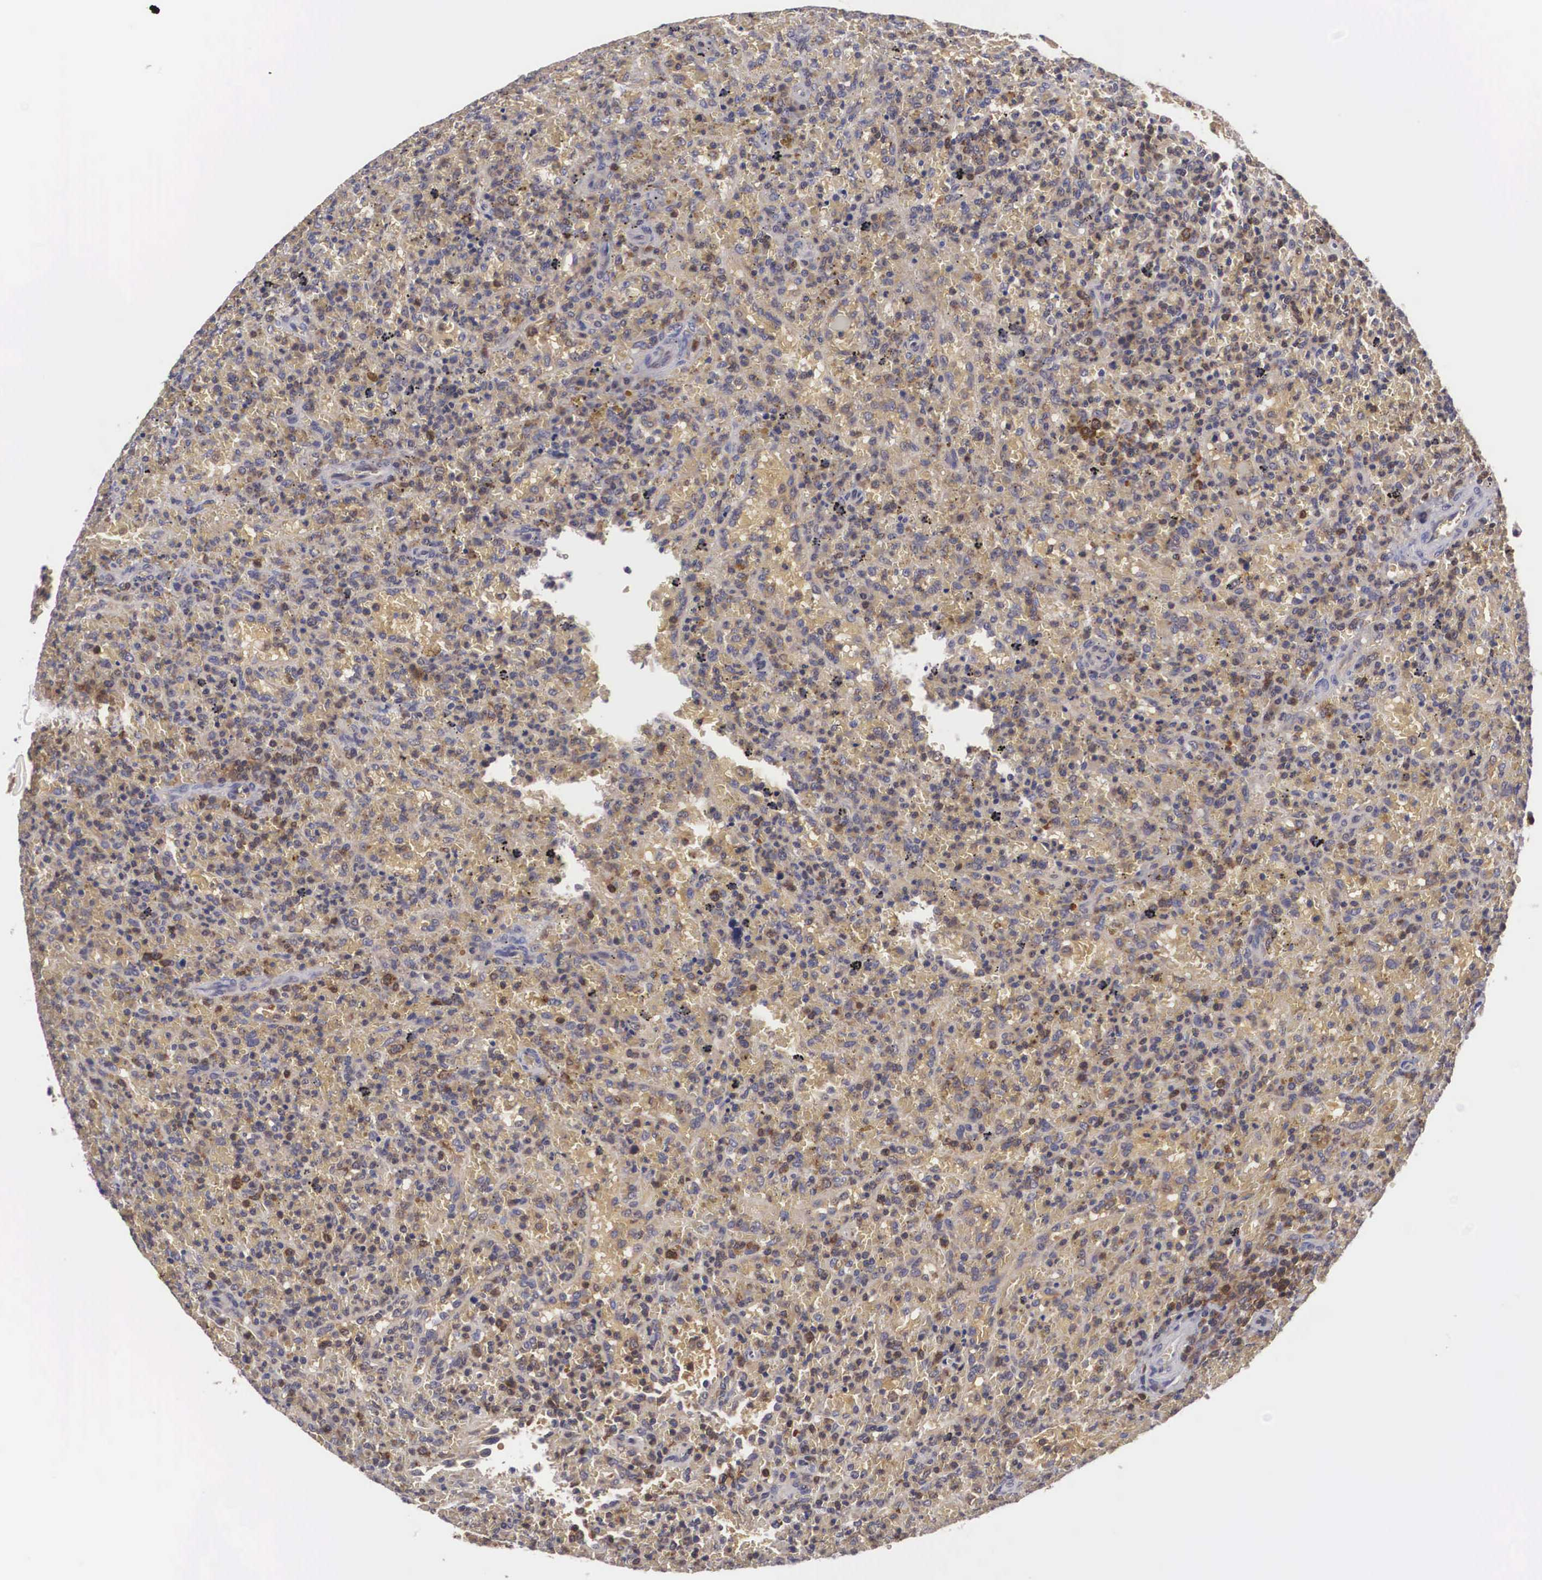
{"staining": {"intensity": "weak", "quantity": ">75%", "location": "cytoplasmic/membranous"}, "tissue": "lymphoma", "cell_type": "Tumor cells", "image_type": "cancer", "snomed": [{"axis": "morphology", "description": "Malignant lymphoma, non-Hodgkin's type, High grade"}, {"axis": "topography", "description": "Spleen"}, {"axis": "topography", "description": "Lymph node"}], "caption": "High-grade malignant lymphoma, non-Hodgkin's type stained with DAB (3,3'-diaminobenzidine) IHC reveals low levels of weak cytoplasmic/membranous expression in about >75% of tumor cells. Immunohistochemistry (ihc) stains the protein in brown and the nuclei are stained blue.", "gene": "ADSL", "patient": {"sex": "female", "age": 70}}